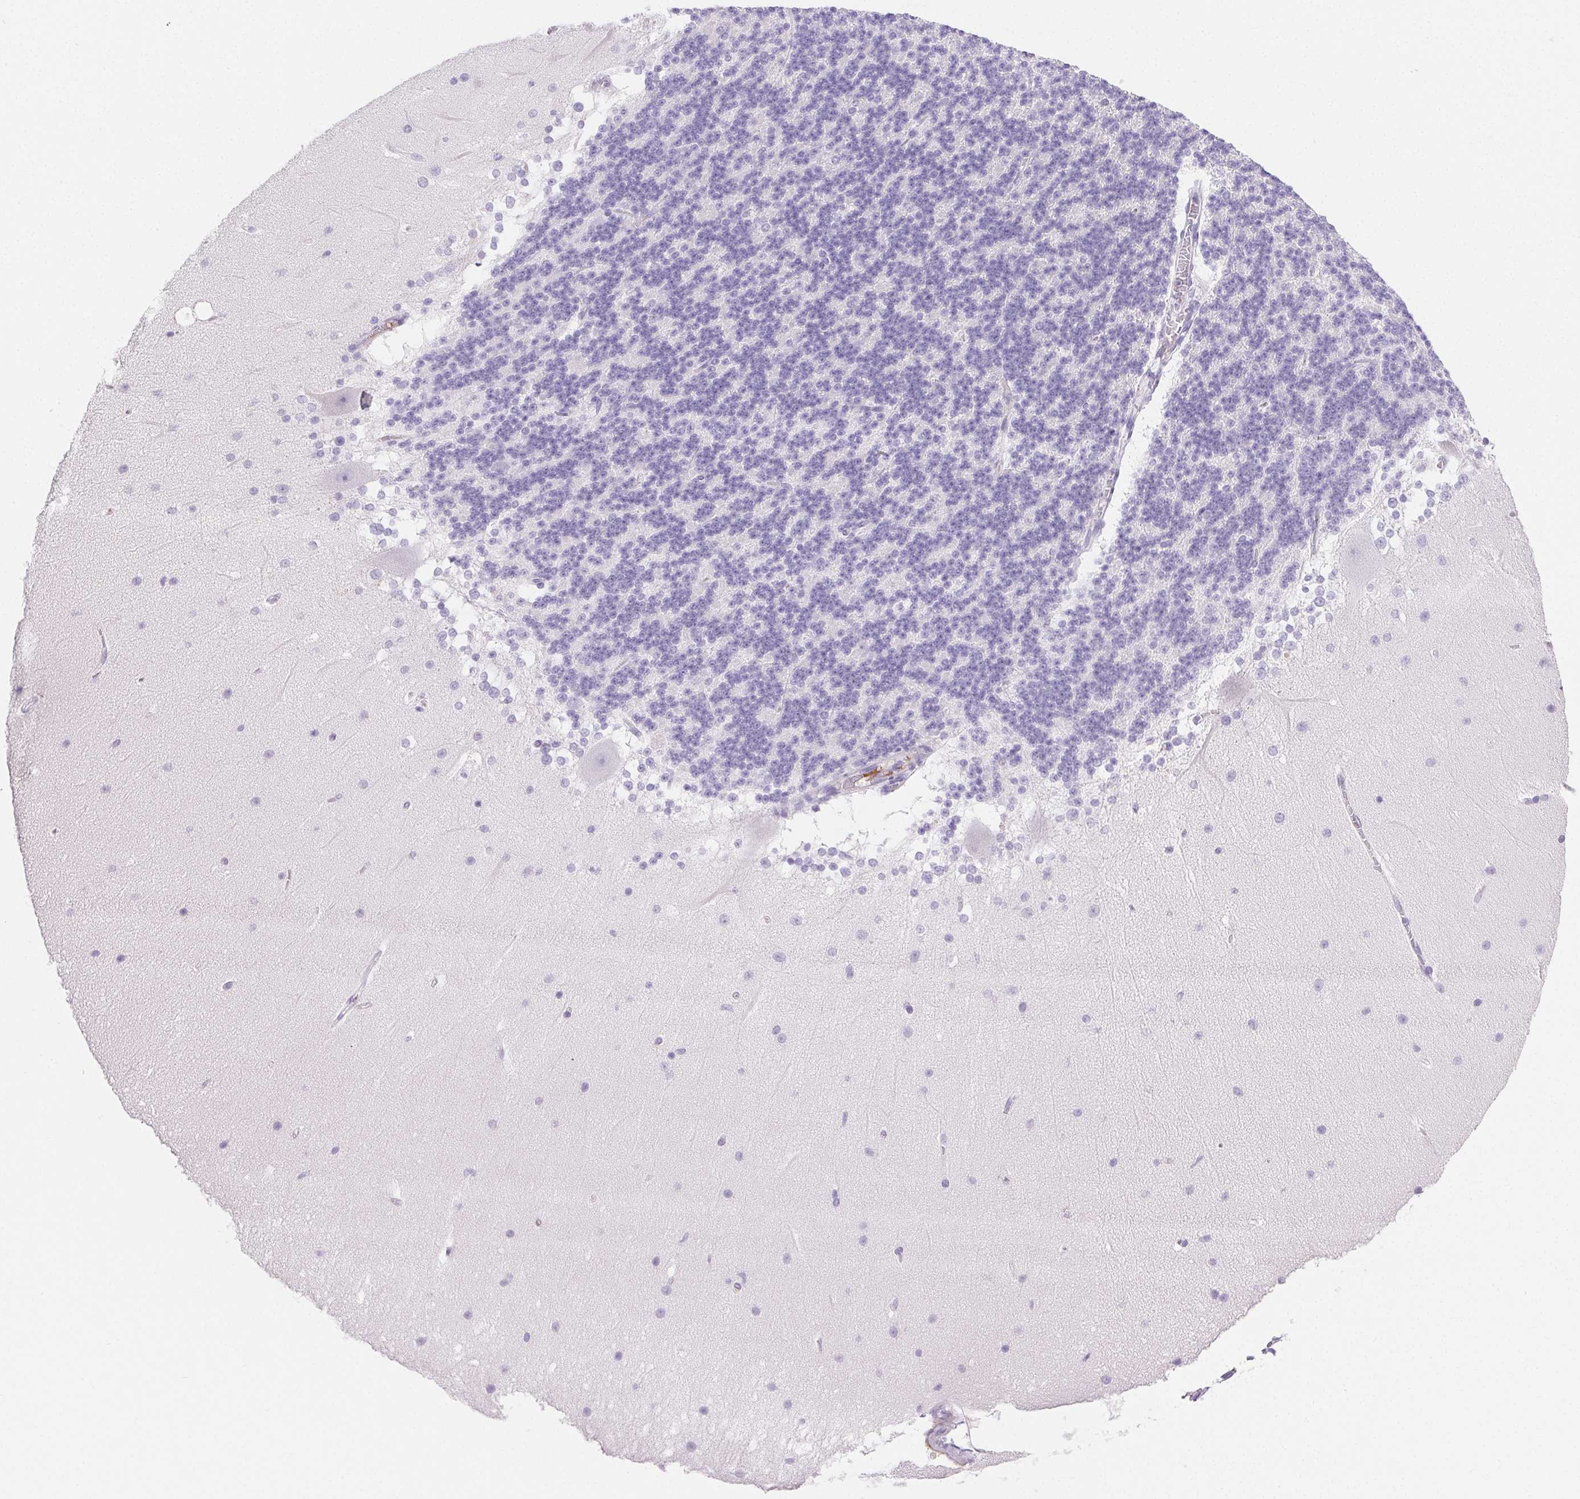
{"staining": {"intensity": "negative", "quantity": "none", "location": "none"}, "tissue": "cerebellum", "cell_type": "Cells in granular layer", "image_type": "normal", "snomed": [{"axis": "morphology", "description": "Normal tissue, NOS"}, {"axis": "topography", "description": "Cerebellum"}], "caption": "An IHC micrograph of normal cerebellum is shown. There is no staining in cells in granular layer of cerebellum.", "gene": "FGA", "patient": {"sex": "female", "age": 19}}